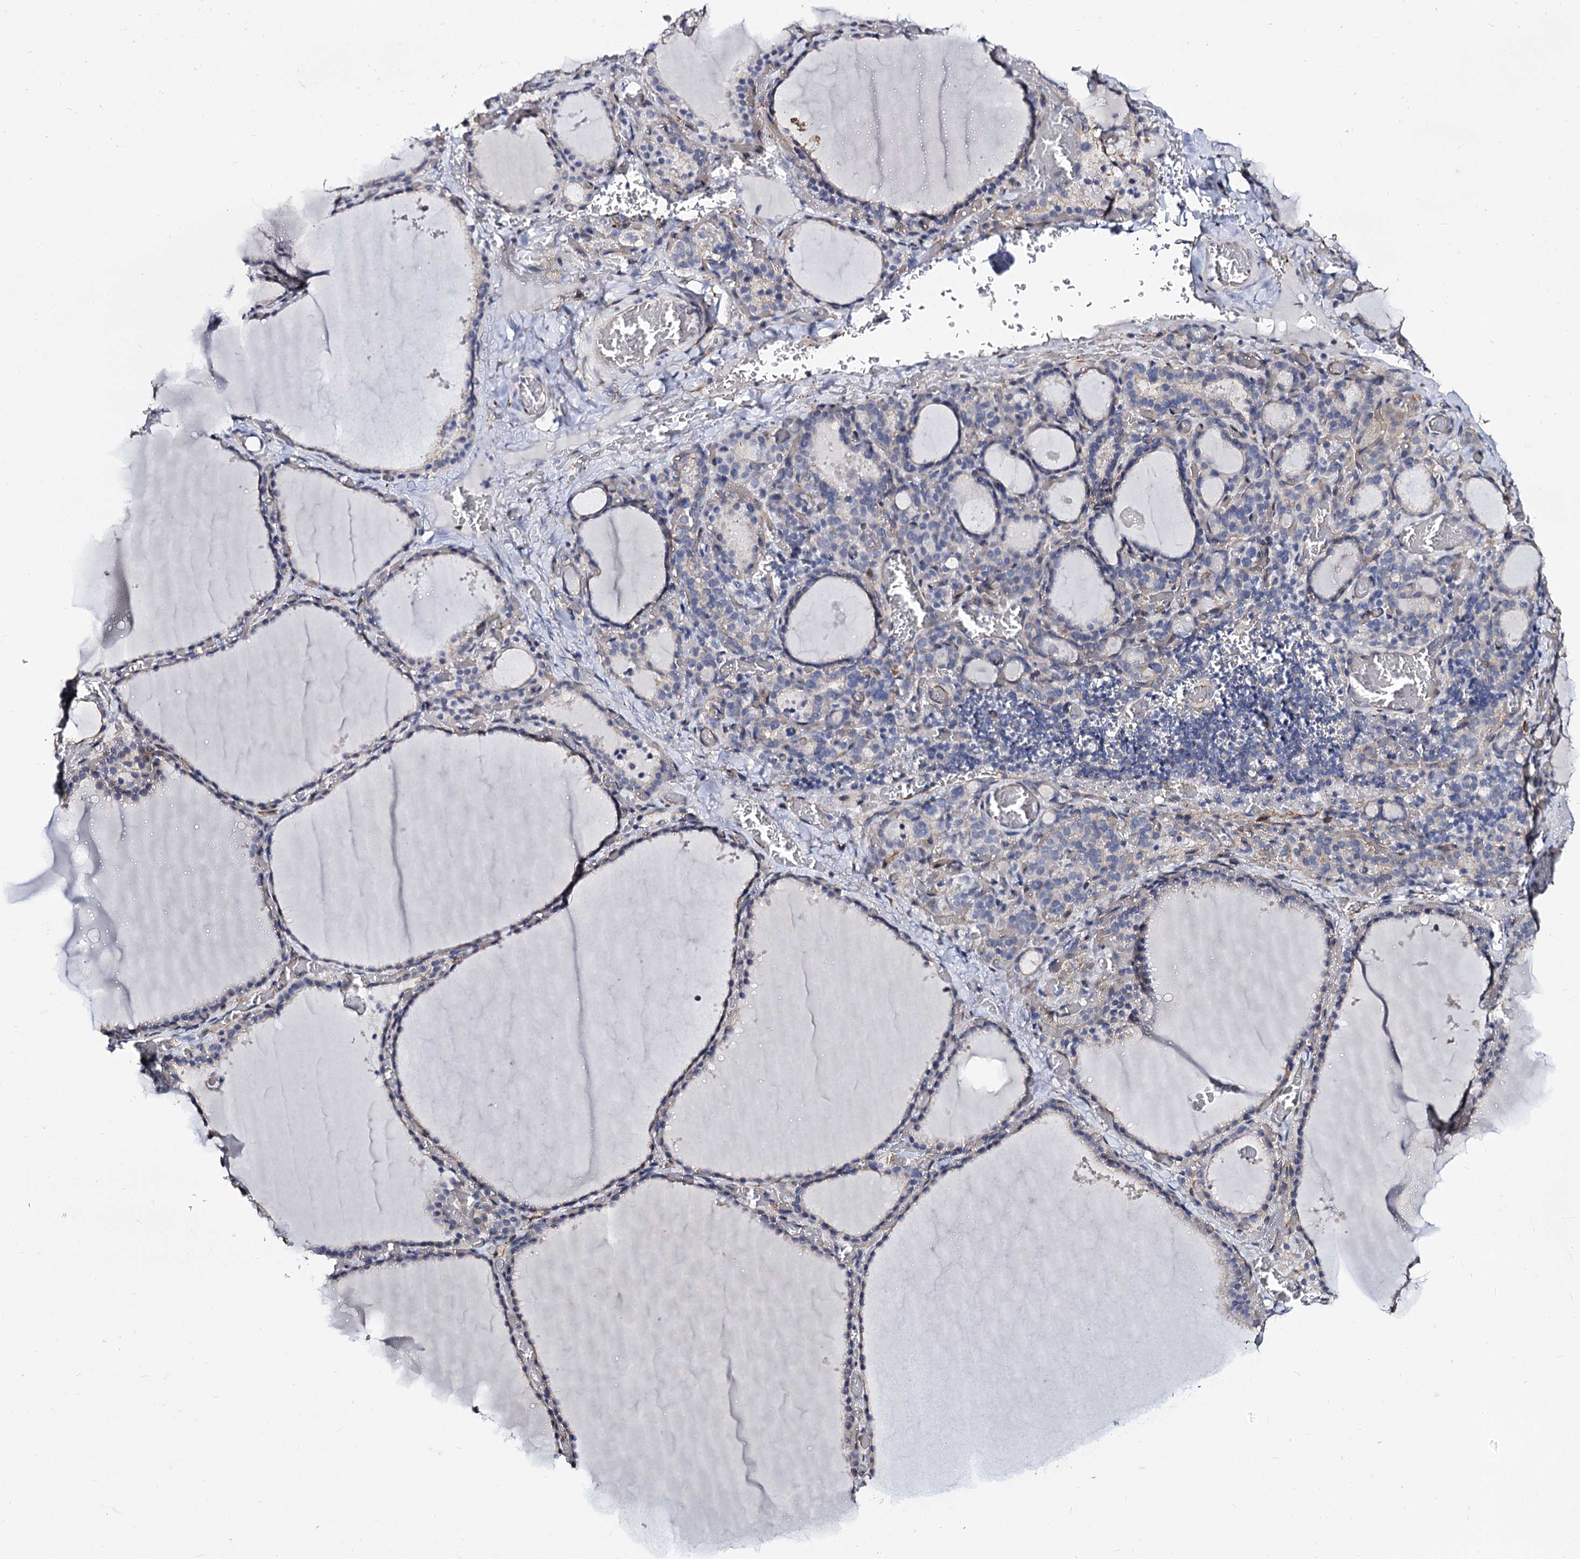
{"staining": {"intensity": "negative", "quantity": "none", "location": "none"}, "tissue": "thyroid gland", "cell_type": "Glandular cells", "image_type": "normal", "snomed": [{"axis": "morphology", "description": "Normal tissue, NOS"}, {"axis": "topography", "description": "Thyroid gland"}], "caption": "This is an IHC image of benign thyroid gland. There is no staining in glandular cells.", "gene": "CBFB", "patient": {"sex": "female", "age": 39}}